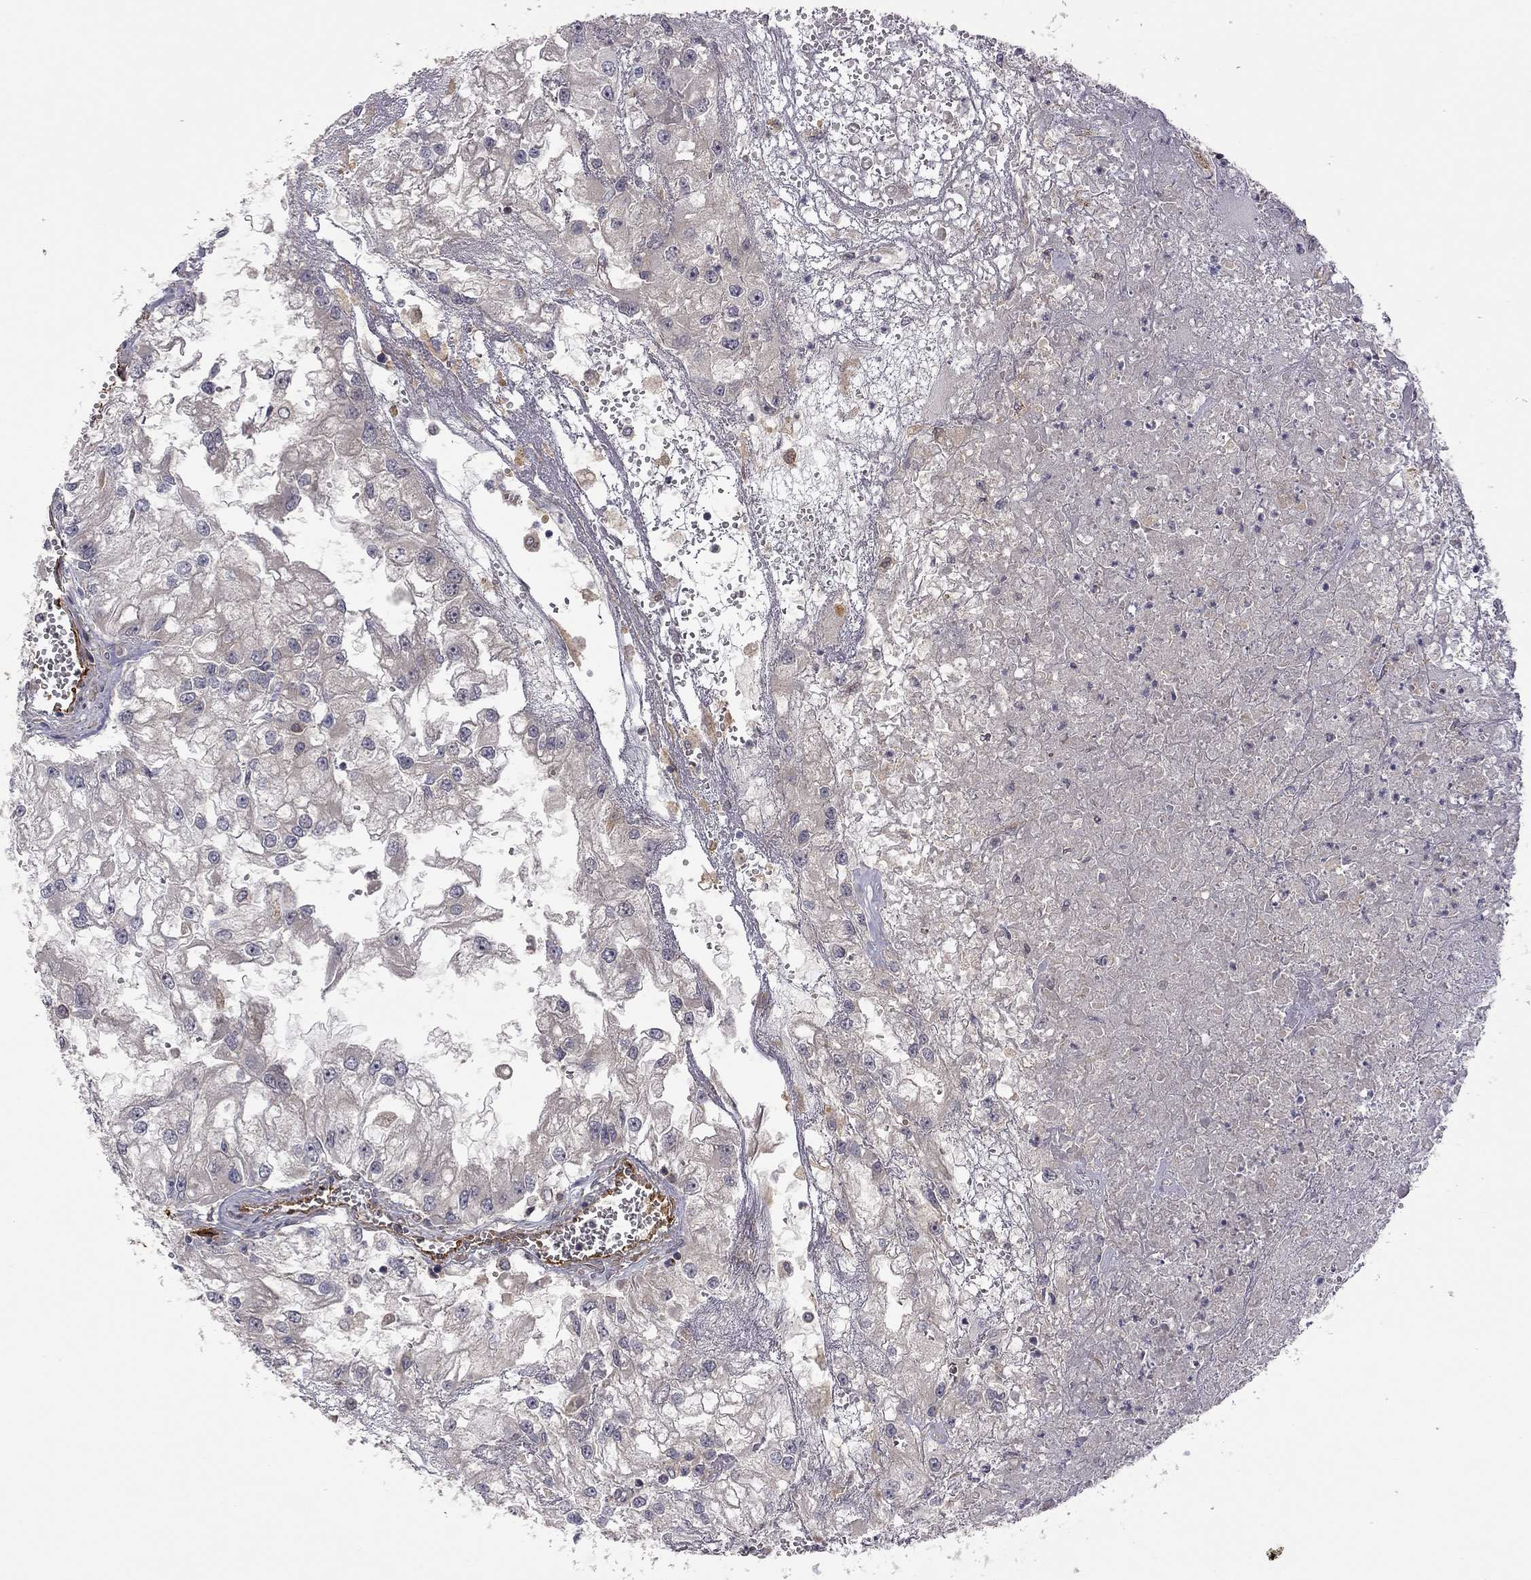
{"staining": {"intensity": "negative", "quantity": "none", "location": "none"}, "tissue": "renal cancer", "cell_type": "Tumor cells", "image_type": "cancer", "snomed": [{"axis": "morphology", "description": "Adenocarcinoma, NOS"}, {"axis": "topography", "description": "Kidney"}], "caption": "A photomicrograph of human renal cancer is negative for staining in tumor cells.", "gene": "EXOC3L2", "patient": {"sex": "male", "age": 59}}